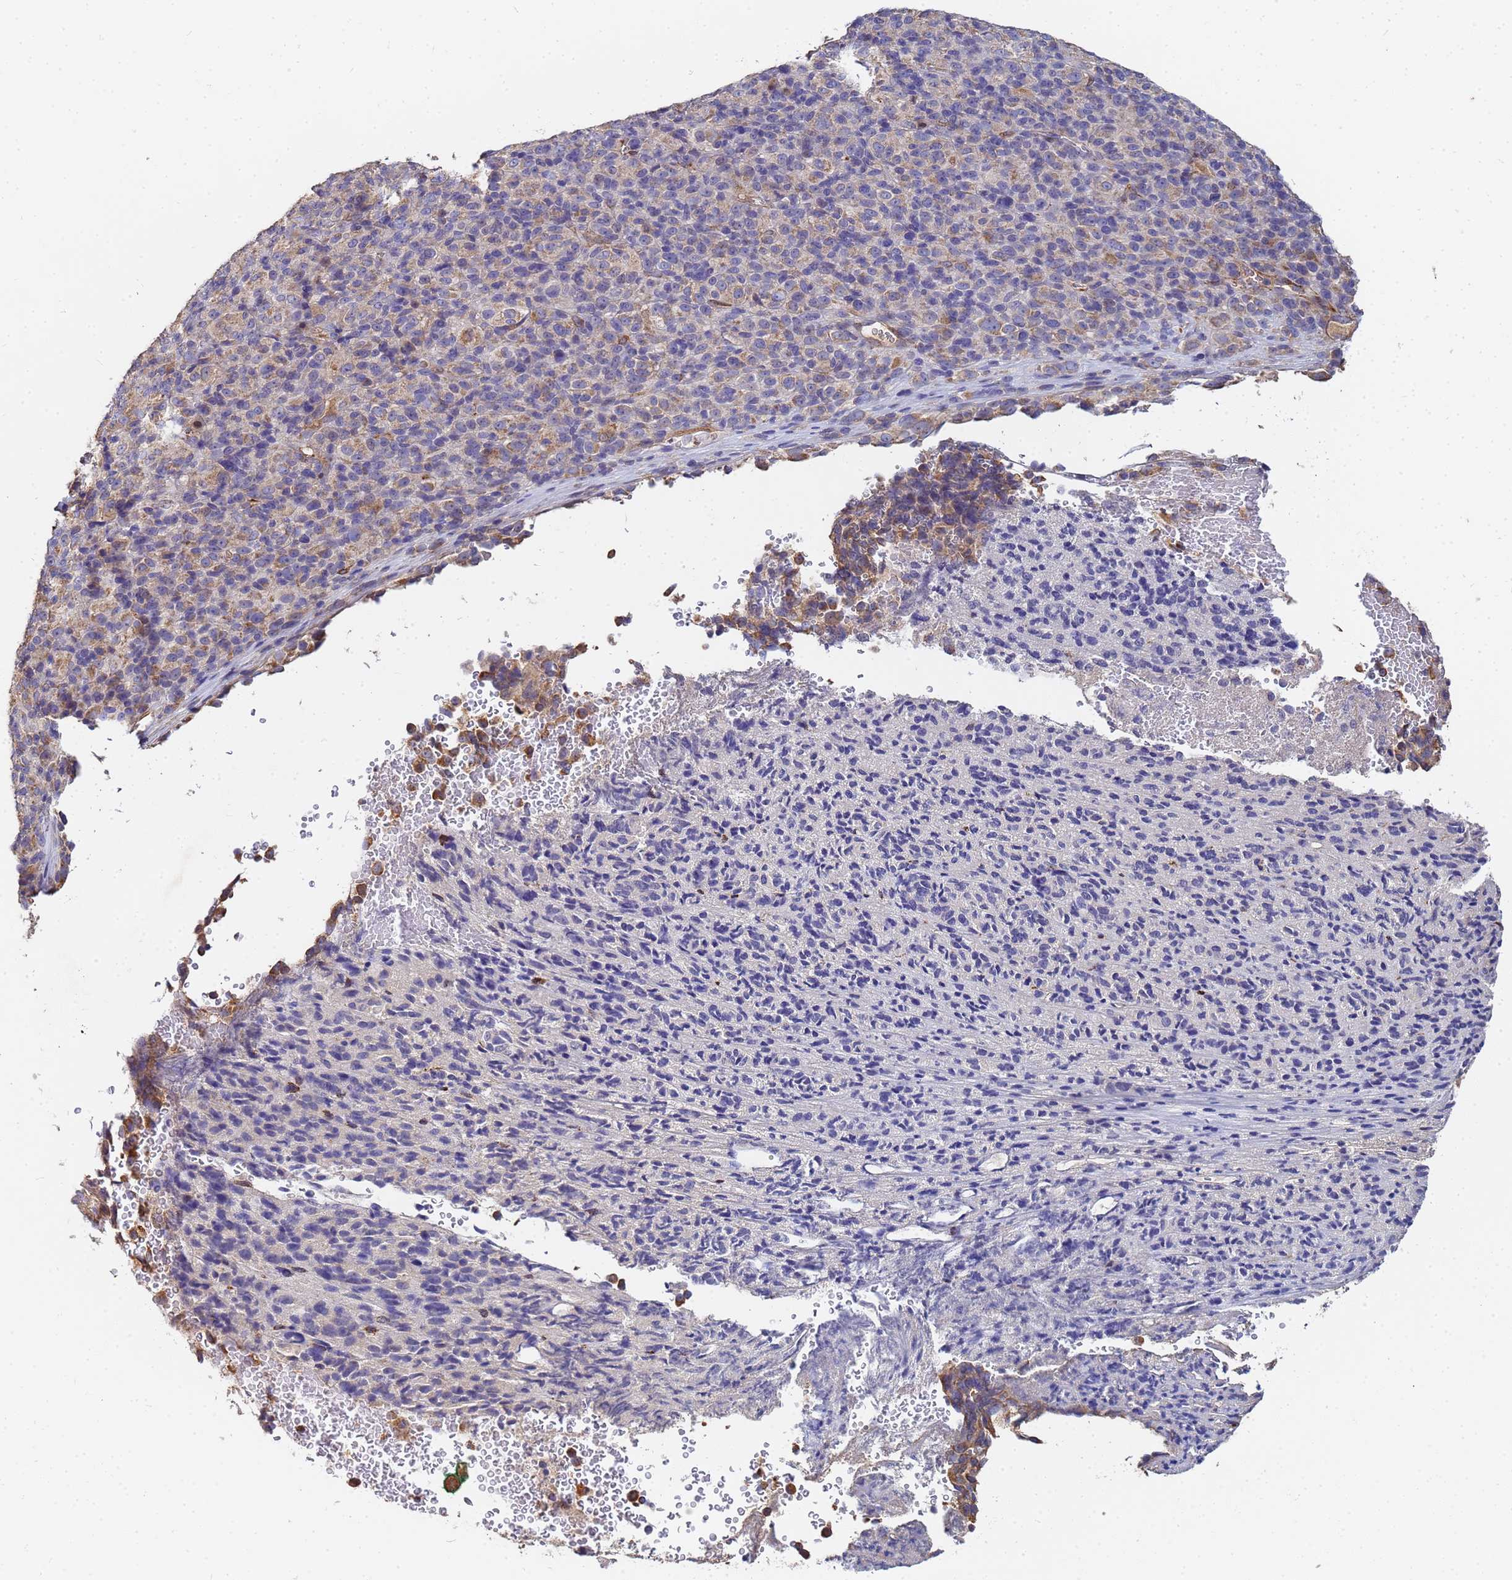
{"staining": {"intensity": "weak", "quantity": "<25%", "location": "cytoplasmic/membranous"}, "tissue": "melanoma", "cell_type": "Tumor cells", "image_type": "cancer", "snomed": [{"axis": "morphology", "description": "Malignant melanoma, Metastatic site"}, {"axis": "topography", "description": "Brain"}], "caption": "Immunohistochemistry photomicrograph of neoplastic tissue: human melanoma stained with DAB displays no significant protein positivity in tumor cells.", "gene": "C5orf34", "patient": {"sex": "female", "age": 56}}